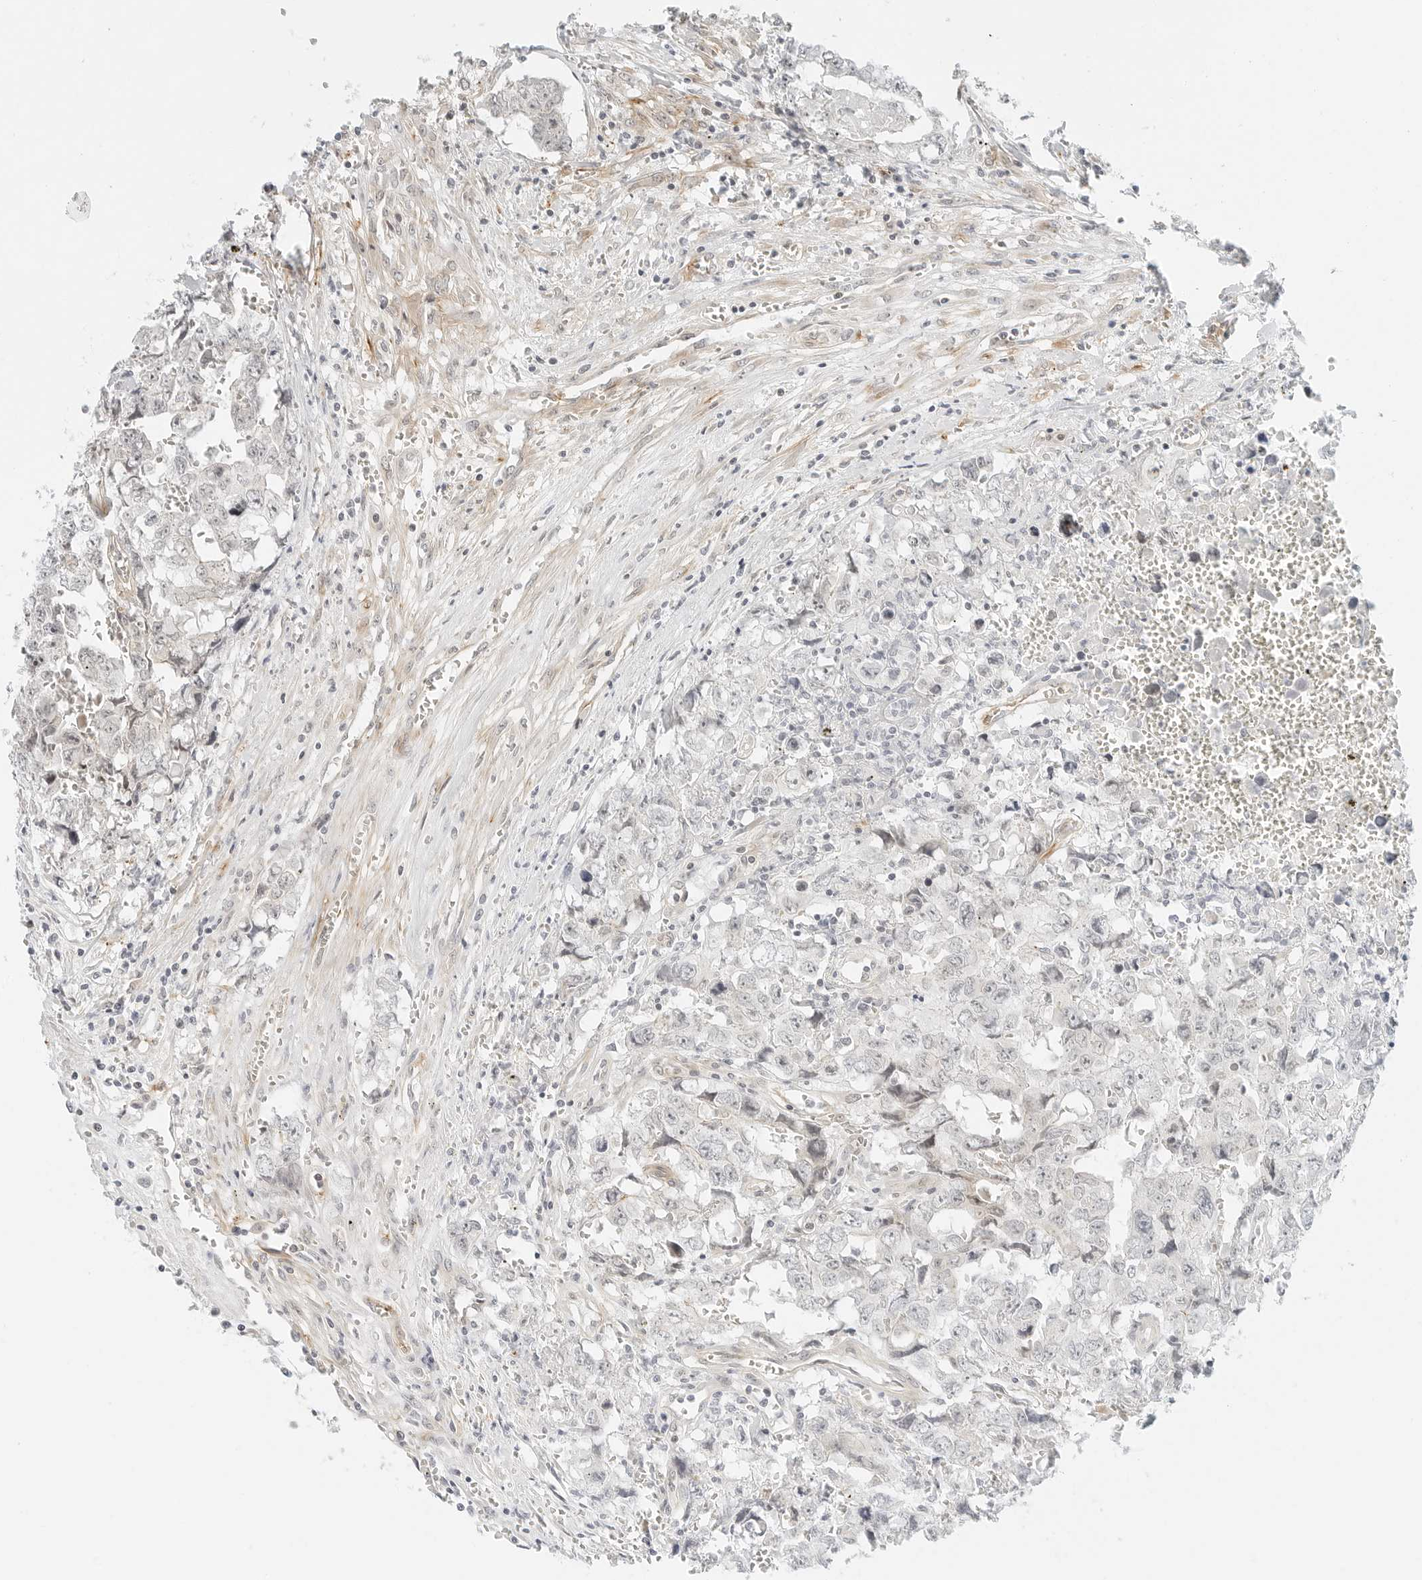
{"staining": {"intensity": "negative", "quantity": "none", "location": "none"}, "tissue": "testis cancer", "cell_type": "Tumor cells", "image_type": "cancer", "snomed": [{"axis": "morphology", "description": "Carcinoma, Embryonal, NOS"}, {"axis": "topography", "description": "Testis"}], "caption": "Immunohistochemical staining of human testis embryonal carcinoma shows no significant staining in tumor cells. (Brightfield microscopy of DAB immunohistochemistry (IHC) at high magnification).", "gene": "NEO1", "patient": {"sex": "male", "age": 31}}